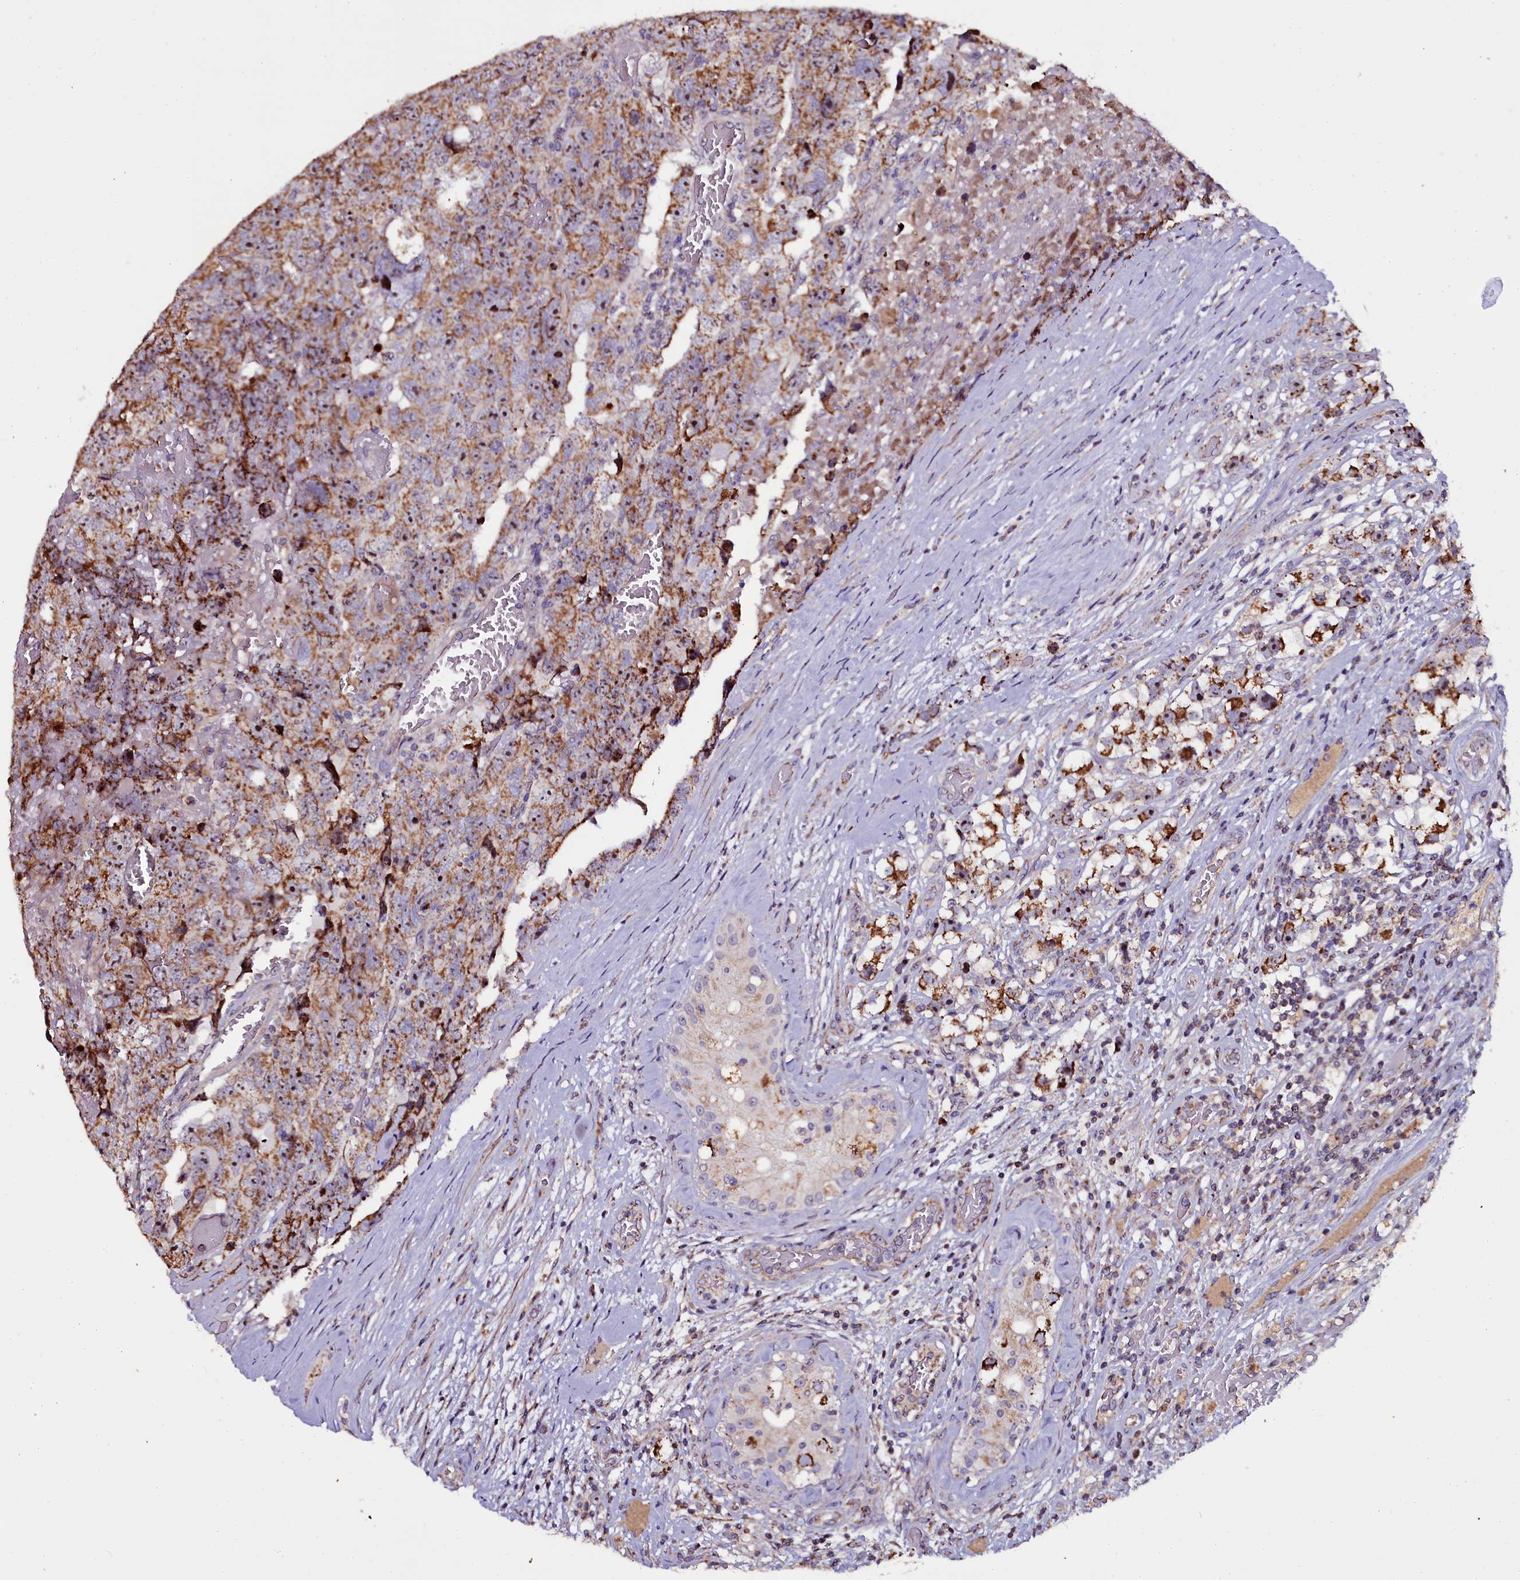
{"staining": {"intensity": "moderate", "quantity": ">75%", "location": "cytoplasmic/membranous"}, "tissue": "testis cancer", "cell_type": "Tumor cells", "image_type": "cancer", "snomed": [{"axis": "morphology", "description": "Carcinoma, Embryonal, NOS"}, {"axis": "topography", "description": "Testis"}], "caption": "Brown immunohistochemical staining in embryonal carcinoma (testis) displays moderate cytoplasmic/membranous expression in about >75% of tumor cells. Using DAB (brown) and hematoxylin (blue) stains, captured at high magnification using brightfield microscopy.", "gene": "NAA80", "patient": {"sex": "male", "age": 45}}